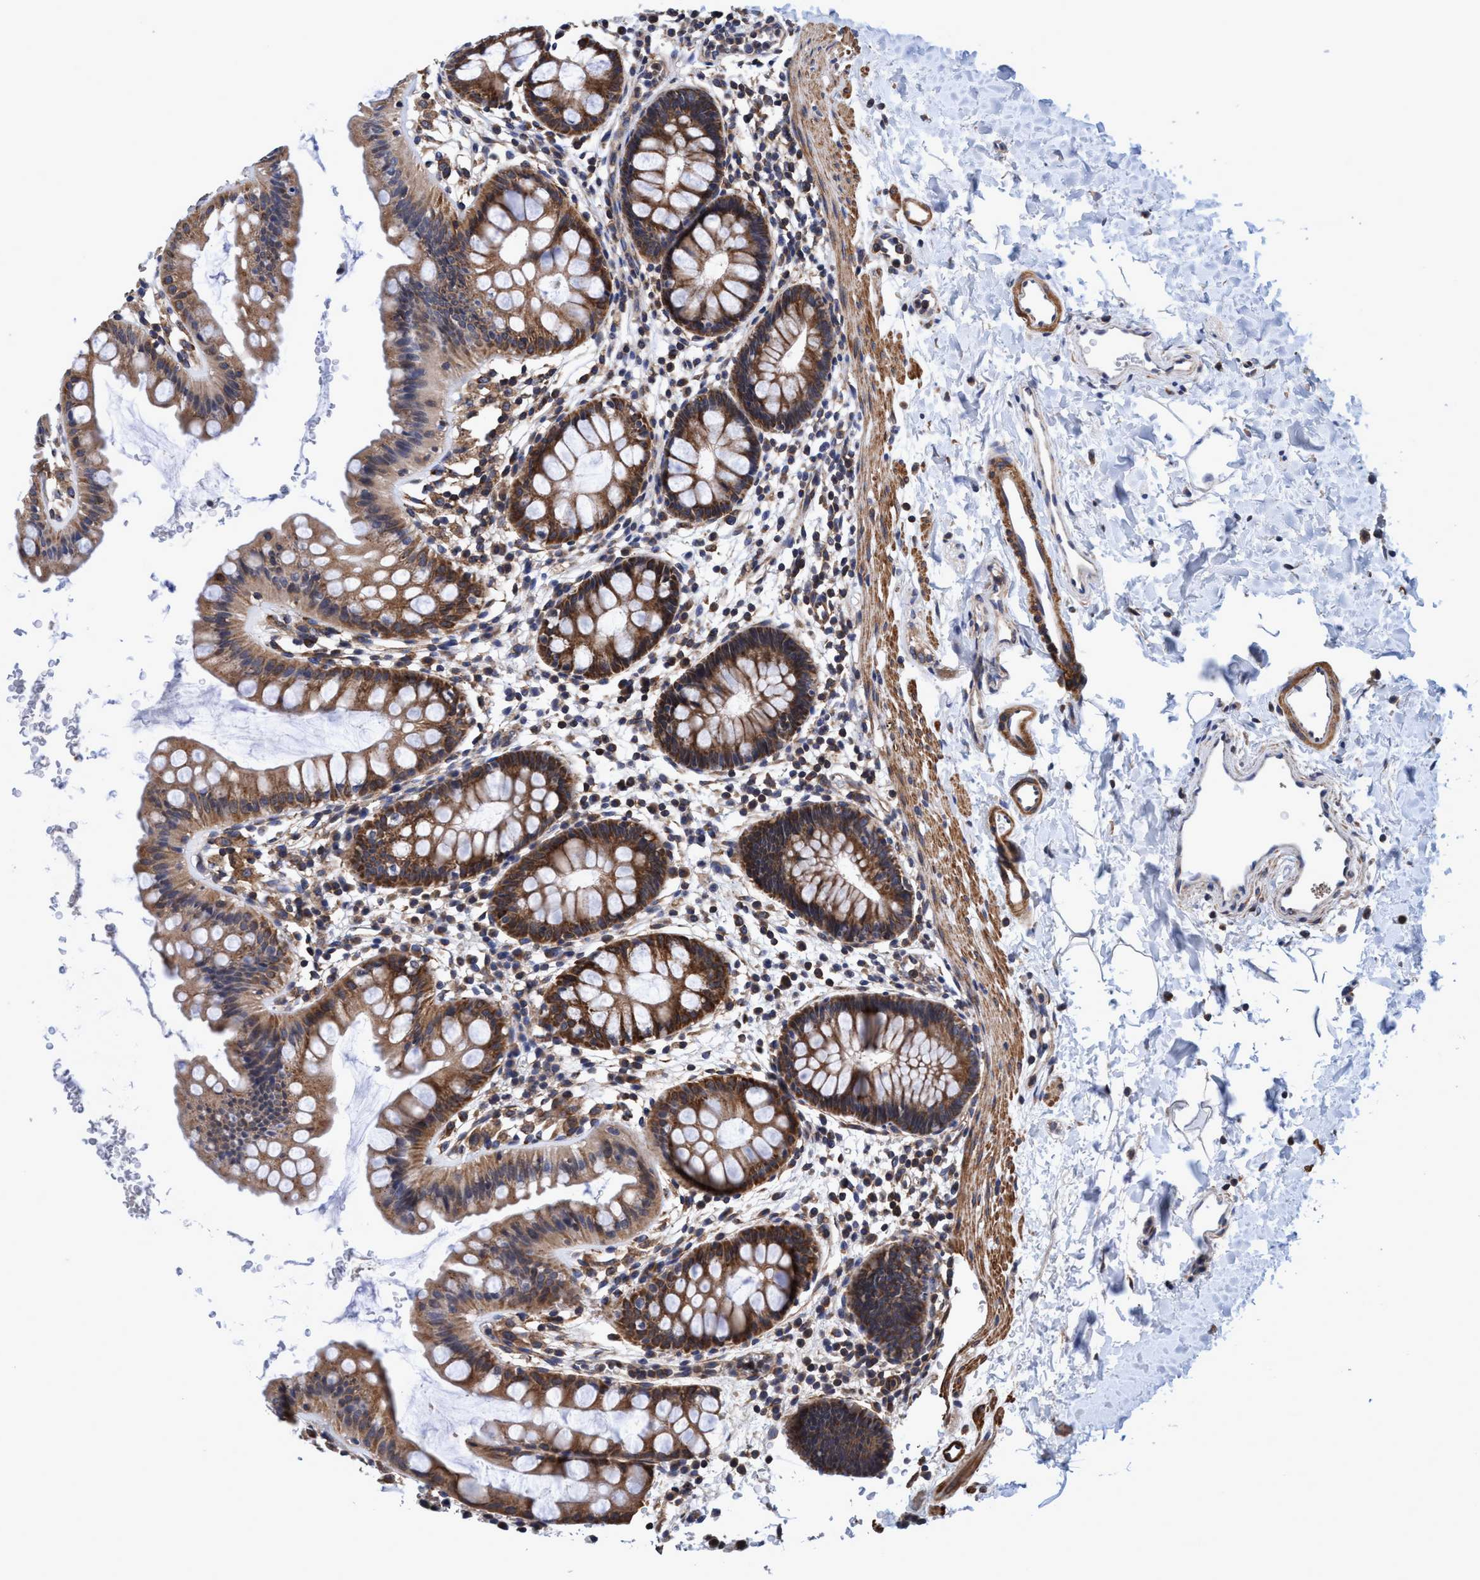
{"staining": {"intensity": "moderate", "quantity": ">75%", "location": "cytoplasmic/membranous"}, "tissue": "rectum", "cell_type": "Glandular cells", "image_type": "normal", "snomed": [{"axis": "morphology", "description": "Normal tissue, NOS"}, {"axis": "topography", "description": "Rectum"}], "caption": "The immunohistochemical stain highlights moderate cytoplasmic/membranous positivity in glandular cells of unremarkable rectum. The staining was performed using DAB to visualize the protein expression in brown, while the nuclei were stained in blue with hematoxylin (Magnification: 20x).", "gene": "CALCOCO2", "patient": {"sex": "female", "age": 24}}